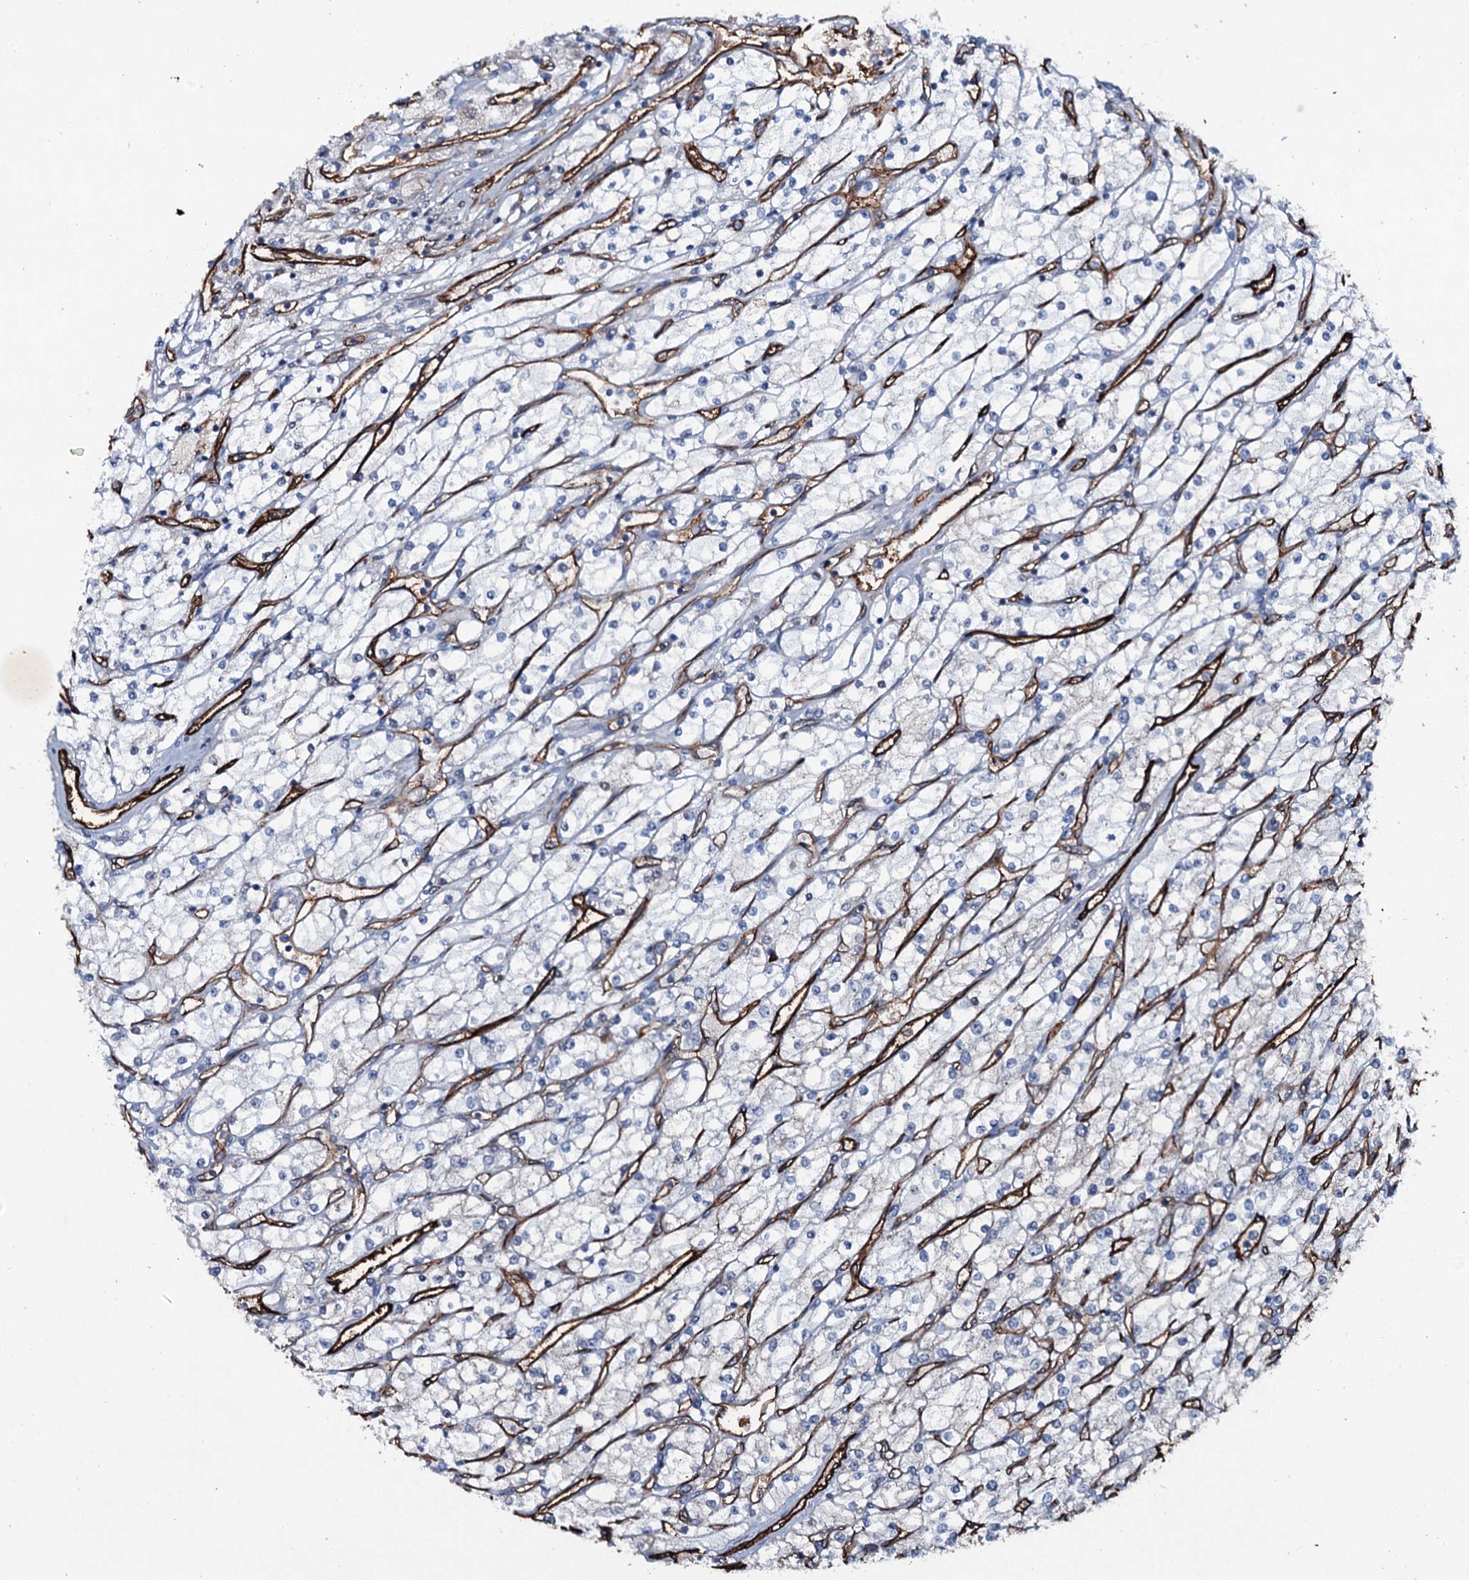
{"staining": {"intensity": "negative", "quantity": "none", "location": "none"}, "tissue": "renal cancer", "cell_type": "Tumor cells", "image_type": "cancer", "snomed": [{"axis": "morphology", "description": "Adenocarcinoma, NOS"}, {"axis": "topography", "description": "Kidney"}], "caption": "The image shows no significant staining in tumor cells of adenocarcinoma (renal).", "gene": "CLEC14A", "patient": {"sex": "male", "age": 80}}